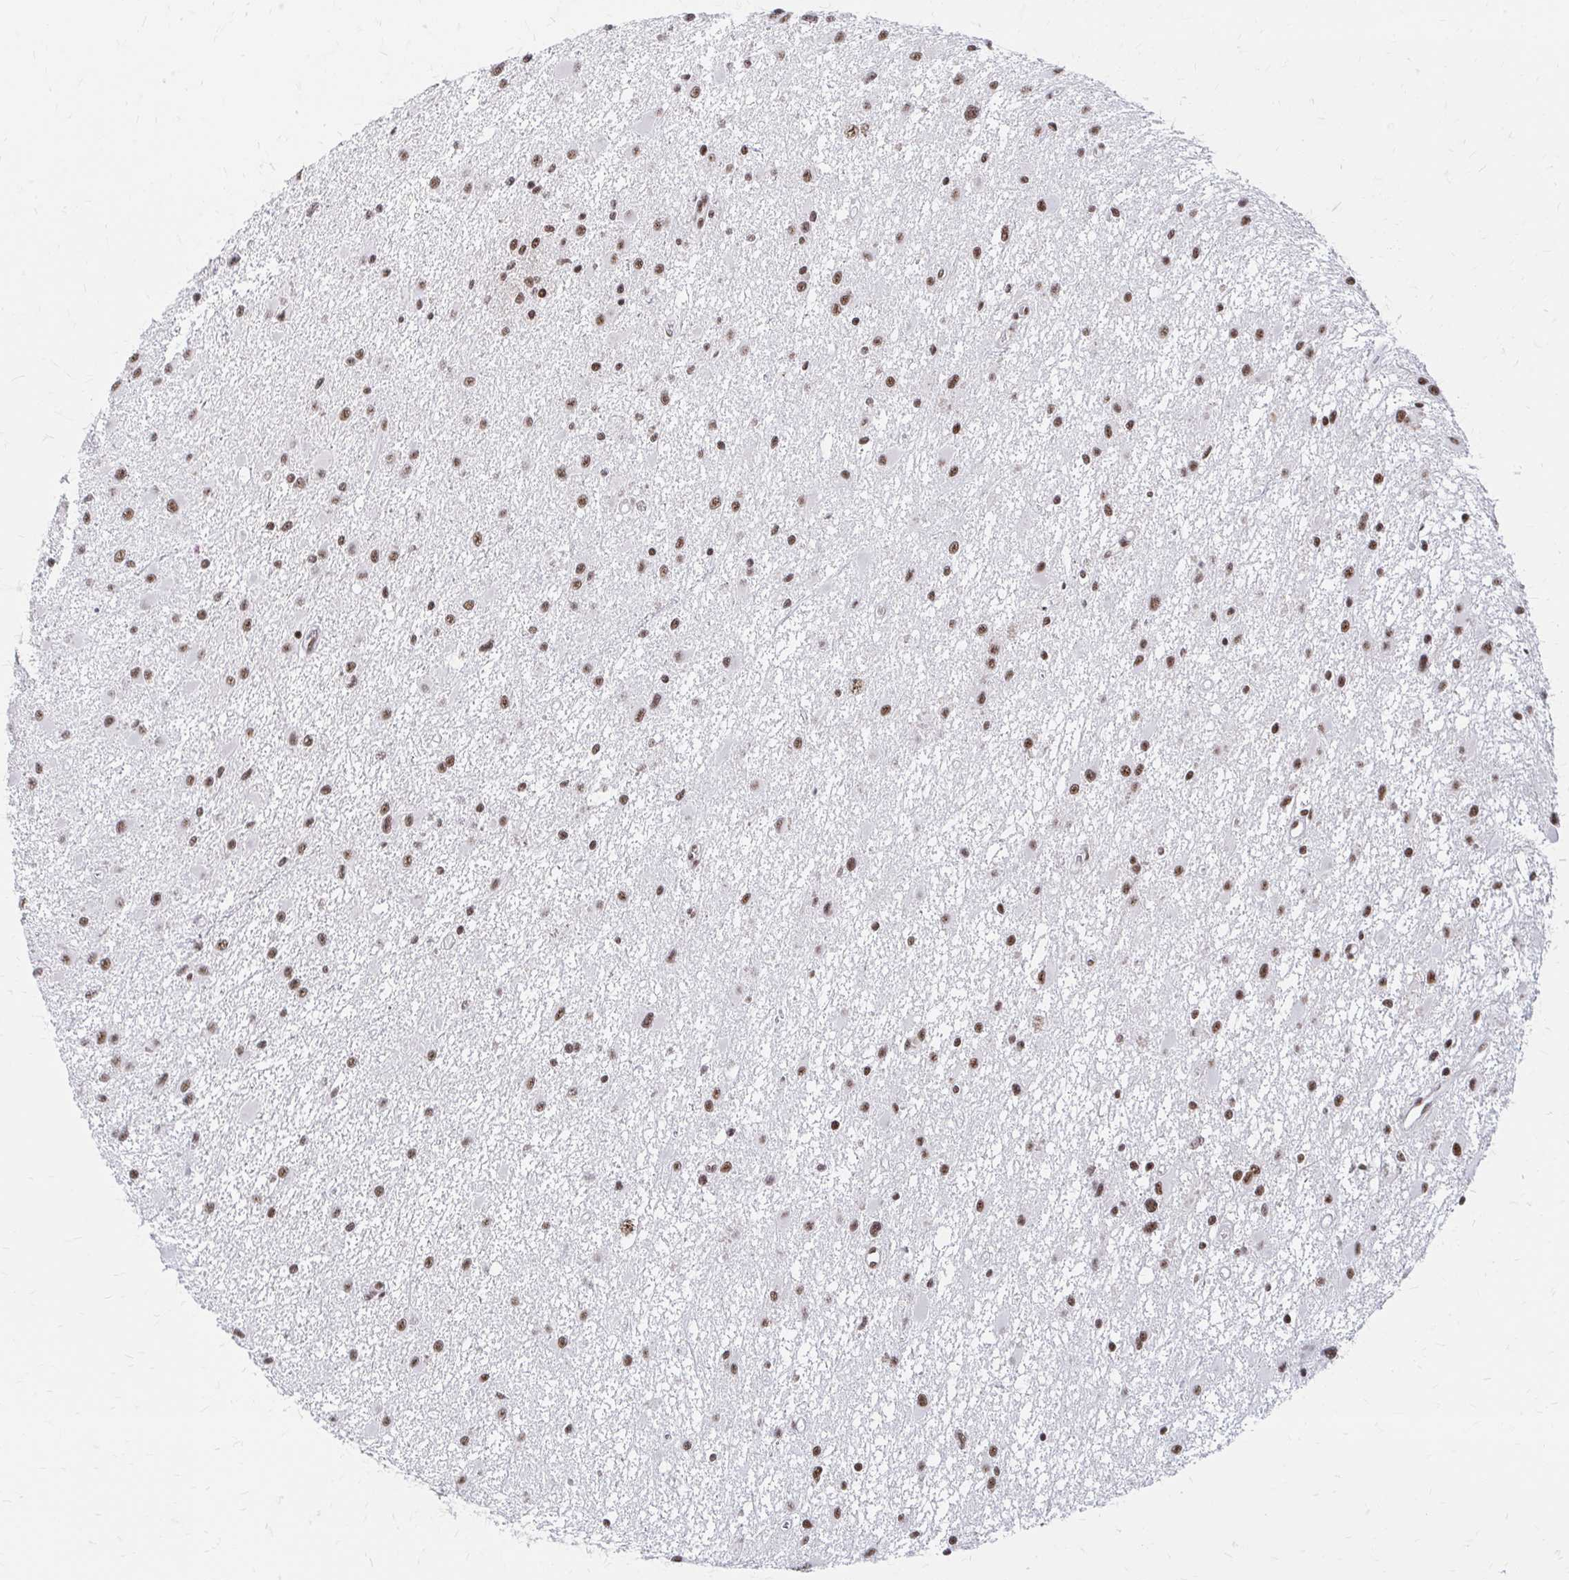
{"staining": {"intensity": "moderate", "quantity": ">75%", "location": "nuclear"}, "tissue": "glioma", "cell_type": "Tumor cells", "image_type": "cancer", "snomed": [{"axis": "morphology", "description": "Glioma, malignant, High grade"}, {"axis": "topography", "description": "Brain"}], "caption": "A histopathology image showing moderate nuclear staining in approximately >75% of tumor cells in glioma, as visualized by brown immunohistochemical staining.", "gene": "CNKSR3", "patient": {"sex": "male", "age": 54}}